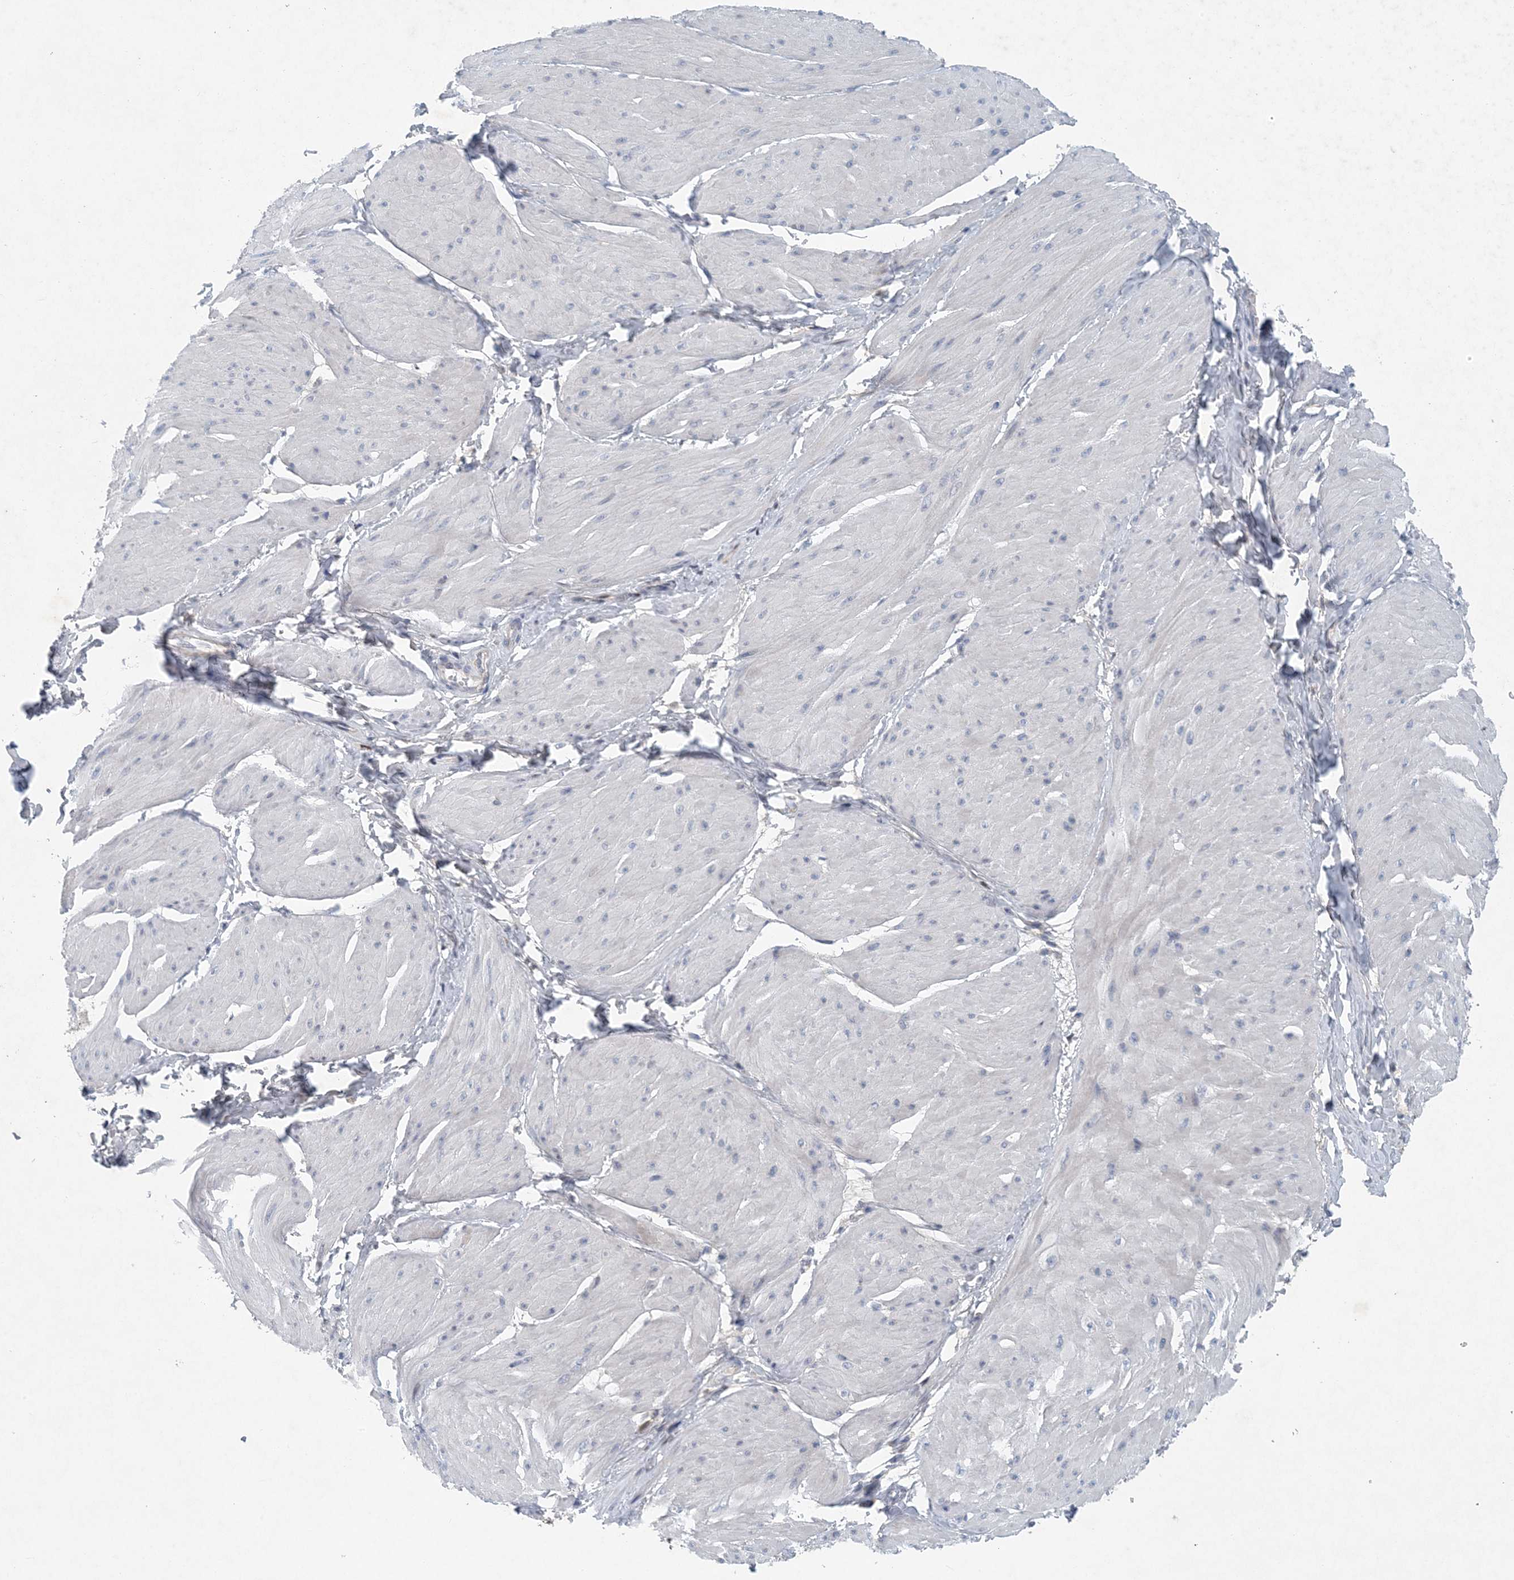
{"staining": {"intensity": "negative", "quantity": "none", "location": "none"}, "tissue": "smooth muscle", "cell_type": "Smooth muscle cells", "image_type": "normal", "snomed": [{"axis": "morphology", "description": "Urothelial carcinoma, High grade"}, {"axis": "topography", "description": "Urinary bladder"}], "caption": "The histopathology image reveals no staining of smooth muscle cells in unremarkable smooth muscle.", "gene": "HIKESHI", "patient": {"sex": "male", "age": 46}}